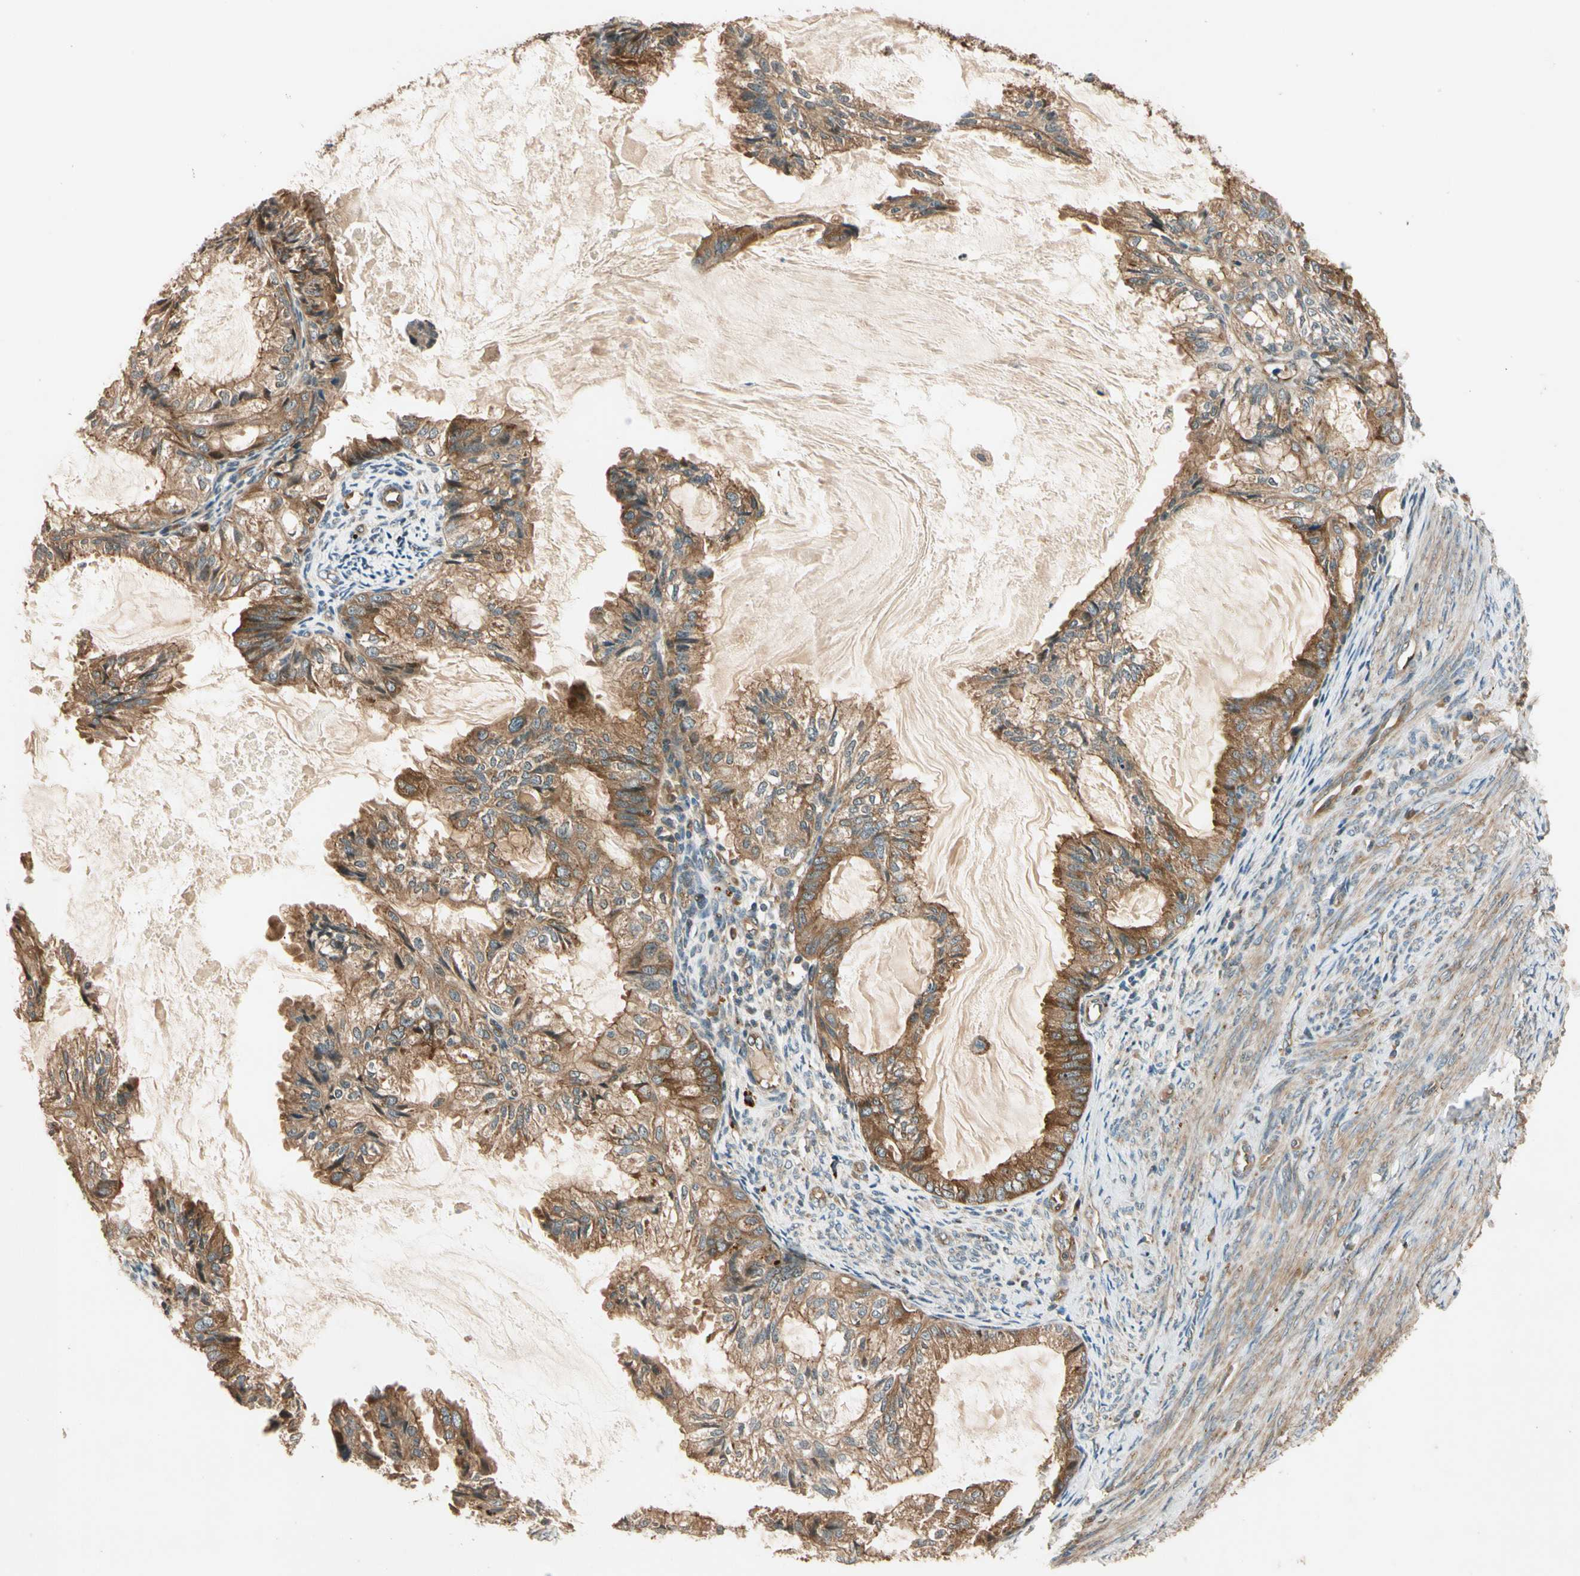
{"staining": {"intensity": "moderate", "quantity": ">75%", "location": "cytoplasmic/membranous"}, "tissue": "cervical cancer", "cell_type": "Tumor cells", "image_type": "cancer", "snomed": [{"axis": "morphology", "description": "Normal tissue, NOS"}, {"axis": "morphology", "description": "Adenocarcinoma, NOS"}, {"axis": "topography", "description": "Cervix"}, {"axis": "topography", "description": "Endometrium"}], "caption": "Cervical cancer was stained to show a protein in brown. There is medium levels of moderate cytoplasmic/membranous staining in about >75% of tumor cells.", "gene": "ROCK2", "patient": {"sex": "female", "age": 86}}